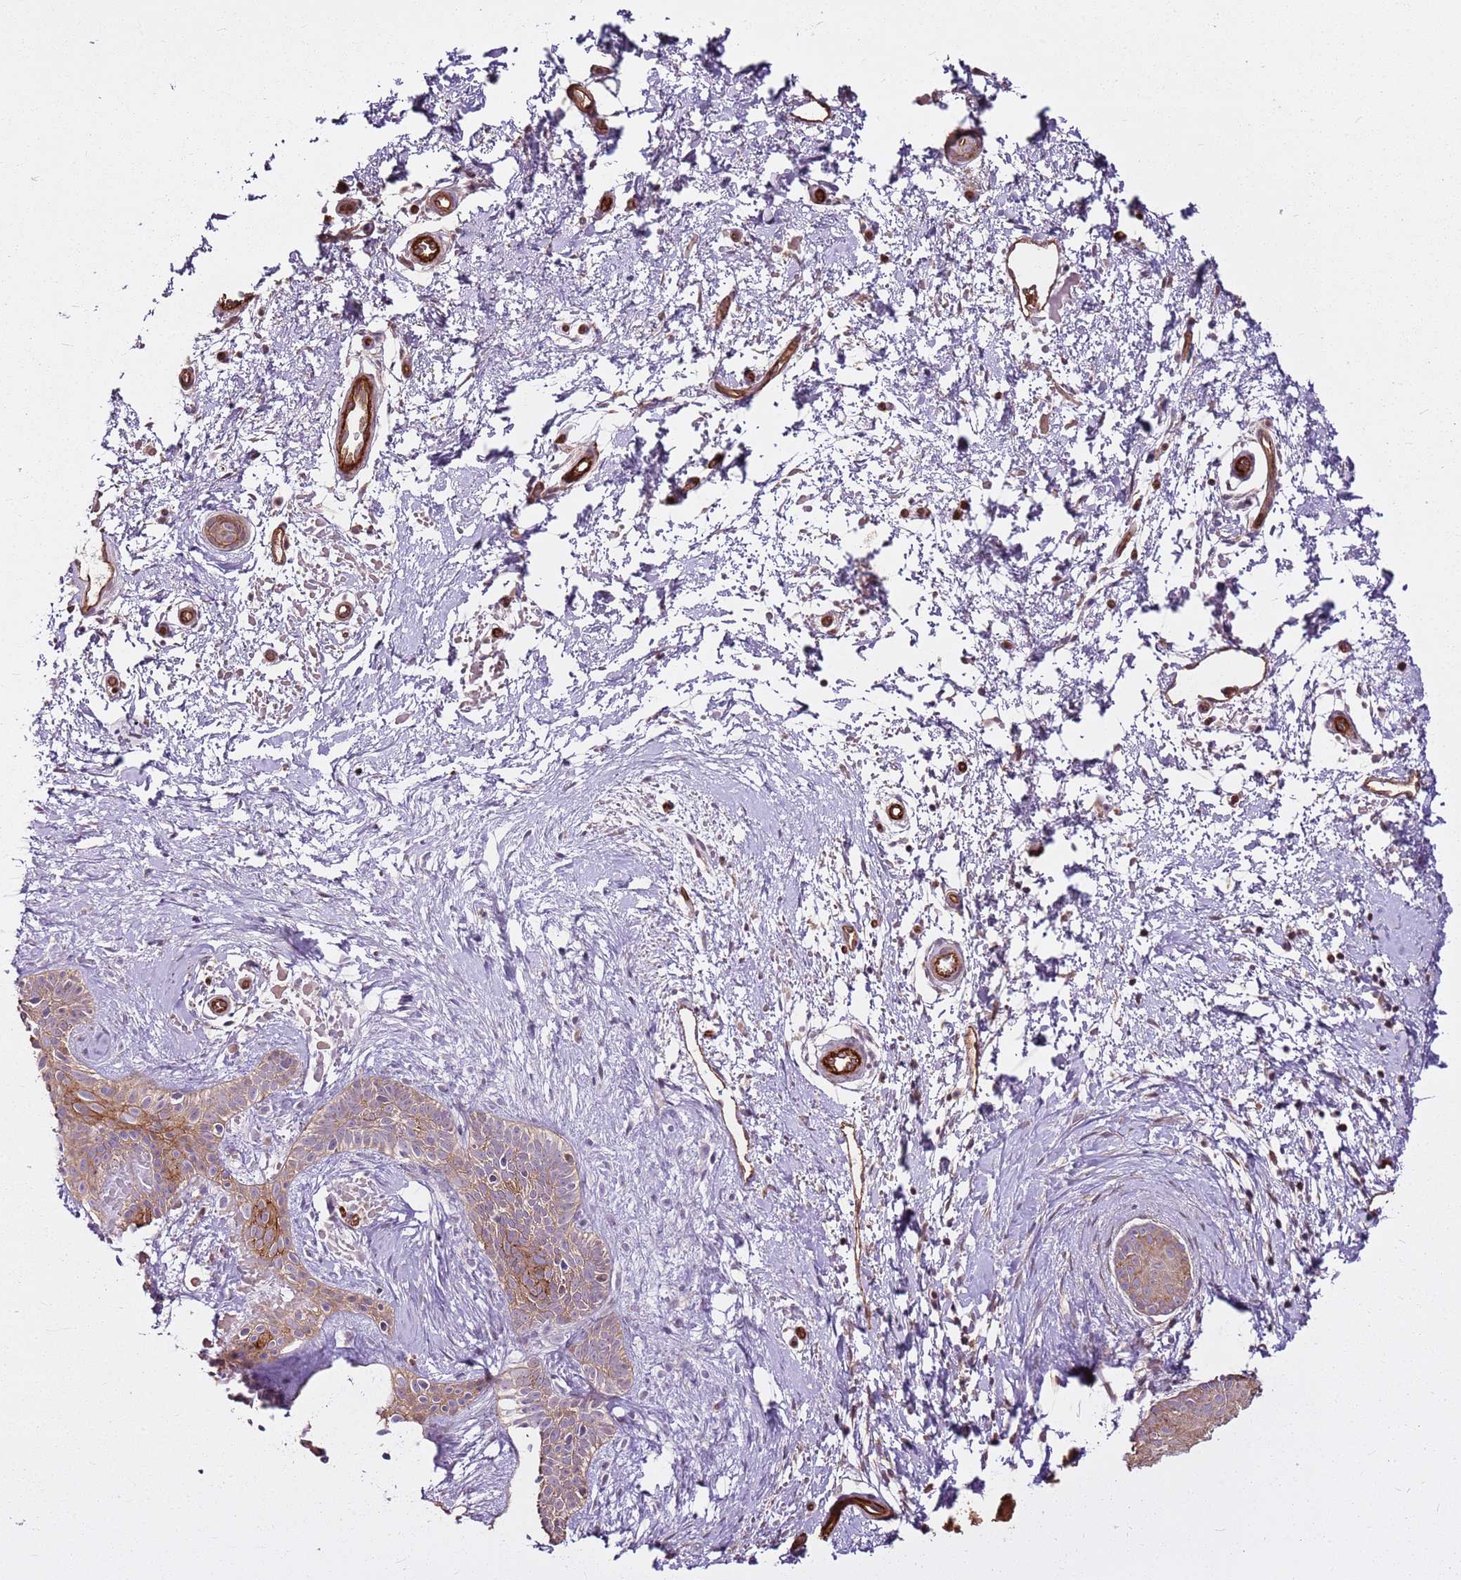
{"staining": {"intensity": "moderate", "quantity": "25%-75%", "location": "cytoplasmic/membranous"}, "tissue": "skin cancer", "cell_type": "Tumor cells", "image_type": "cancer", "snomed": [{"axis": "morphology", "description": "Basal cell carcinoma"}, {"axis": "topography", "description": "Skin"}], "caption": "DAB (3,3'-diaminobenzidine) immunohistochemical staining of human skin cancer (basal cell carcinoma) exhibits moderate cytoplasmic/membranous protein positivity in approximately 25%-75% of tumor cells.", "gene": "ZNF827", "patient": {"sex": "male", "age": 78}}